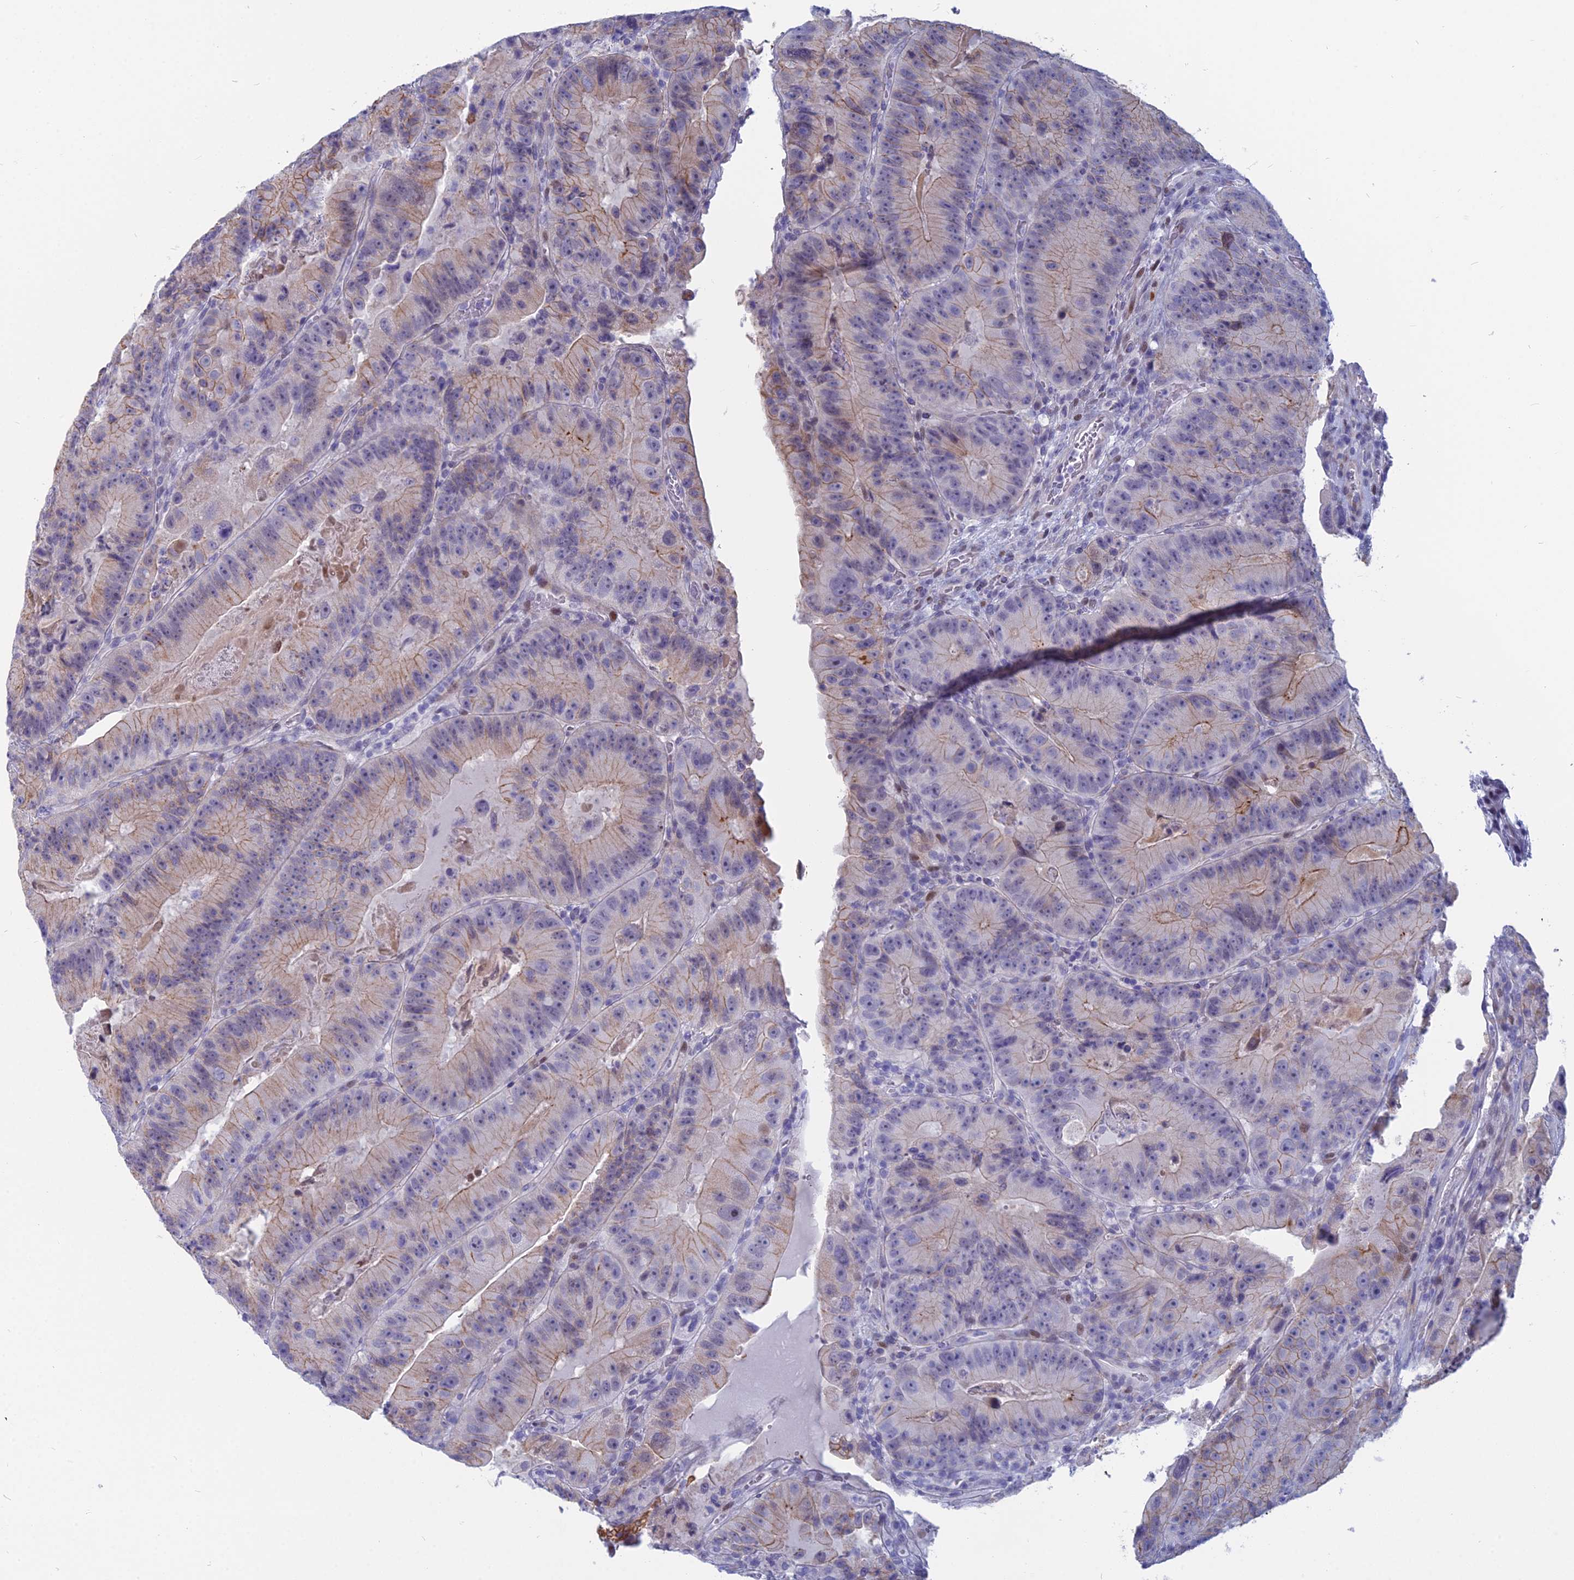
{"staining": {"intensity": "moderate", "quantity": "25%-75%", "location": "cytoplasmic/membranous"}, "tissue": "colorectal cancer", "cell_type": "Tumor cells", "image_type": "cancer", "snomed": [{"axis": "morphology", "description": "Adenocarcinoma, NOS"}, {"axis": "topography", "description": "Colon"}], "caption": "Immunohistochemistry (IHC) of human adenocarcinoma (colorectal) shows medium levels of moderate cytoplasmic/membranous positivity in approximately 25%-75% of tumor cells. (brown staining indicates protein expression, while blue staining denotes nuclei).", "gene": "MYBPC2", "patient": {"sex": "female", "age": 86}}